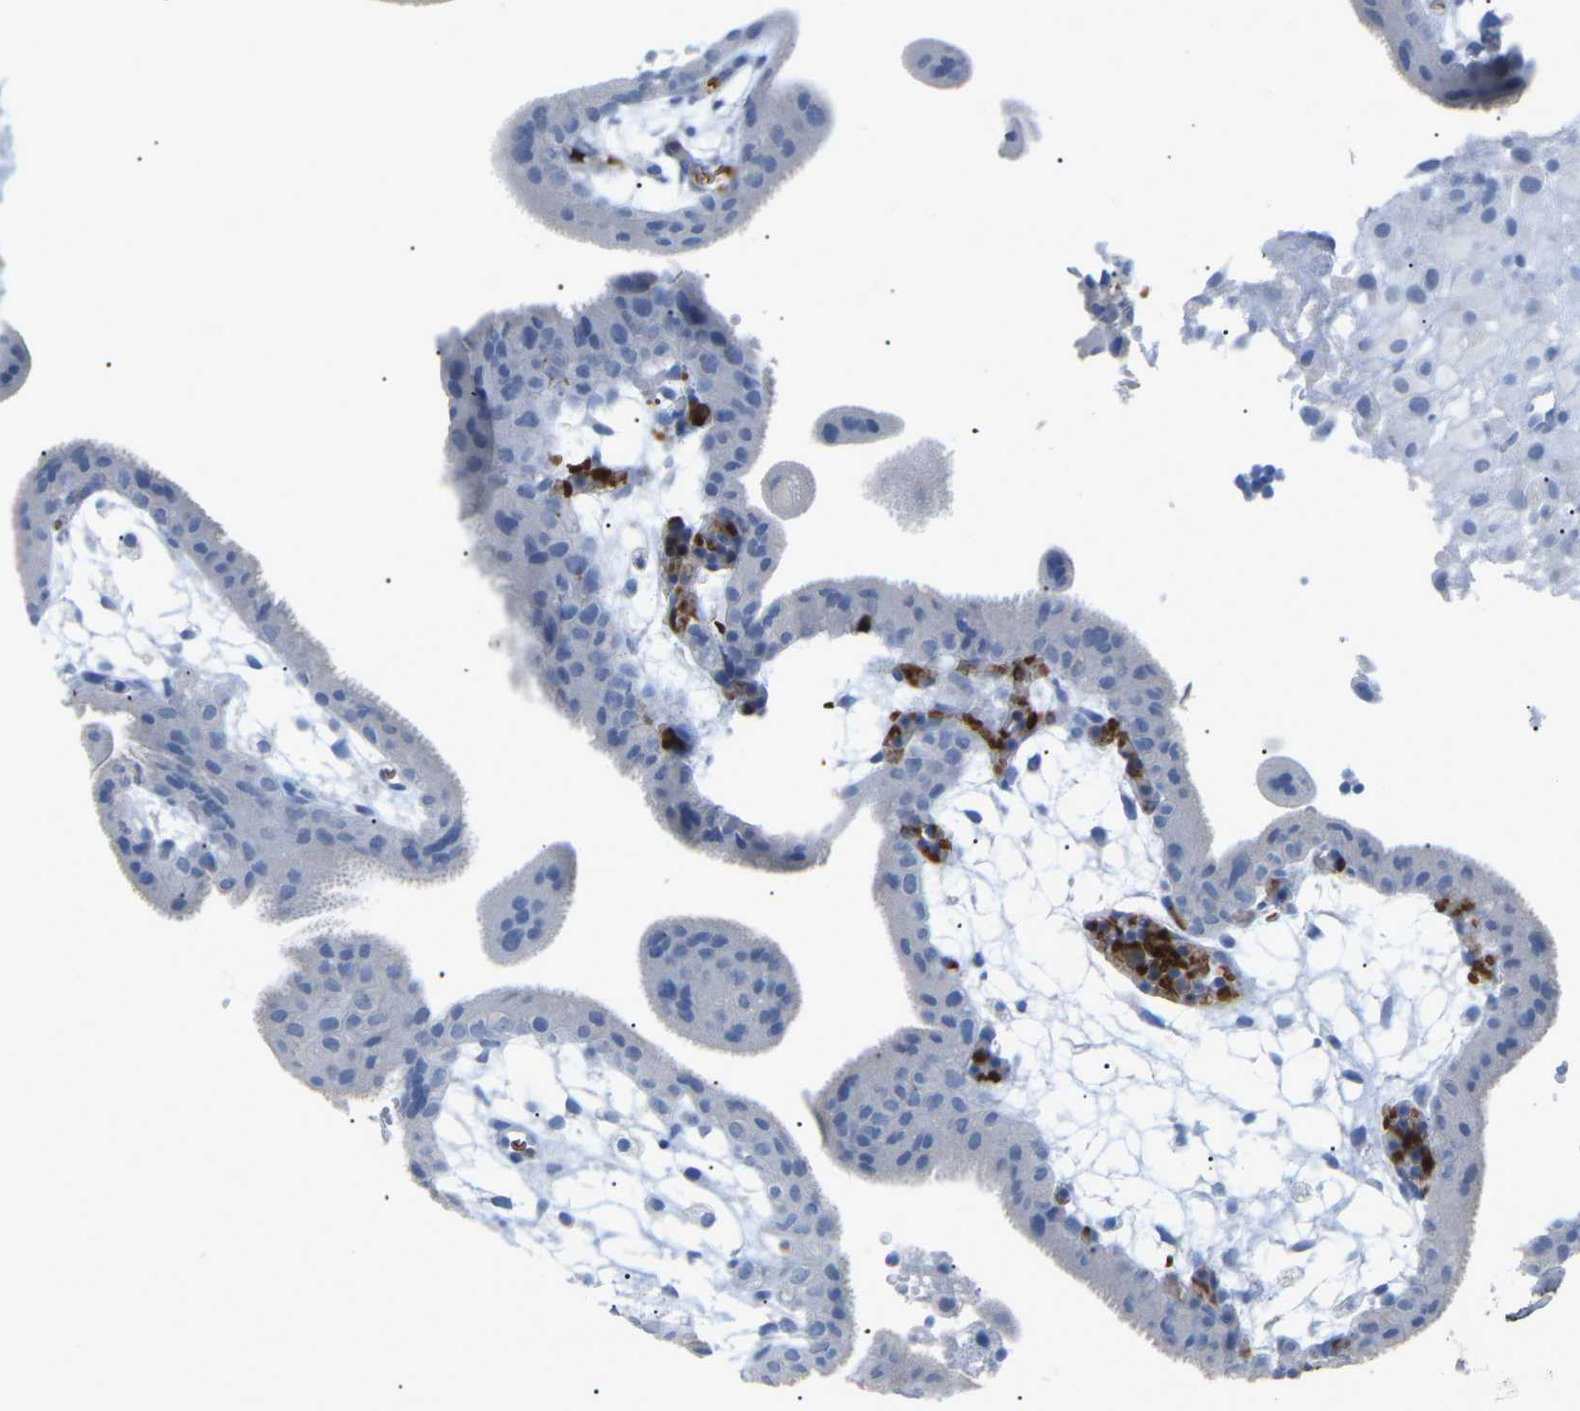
{"staining": {"intensity": "negative", "quantity": "none", "location": "none"}, "tissue": "placenta", "cell_type": "Decidual cells", "image_type": "normal", "snomed": [{"axis": "morphology", "description": "Normal tissue, NOS"}, {"axis": "topography", "description": "Placenta"}], "caption": "DAB immunohistochemical staining of normal human placenta demonstrates no significant staining in decidual cells.", "gene": "HBG2", "patient": {"sex": "female", "age": 18}}